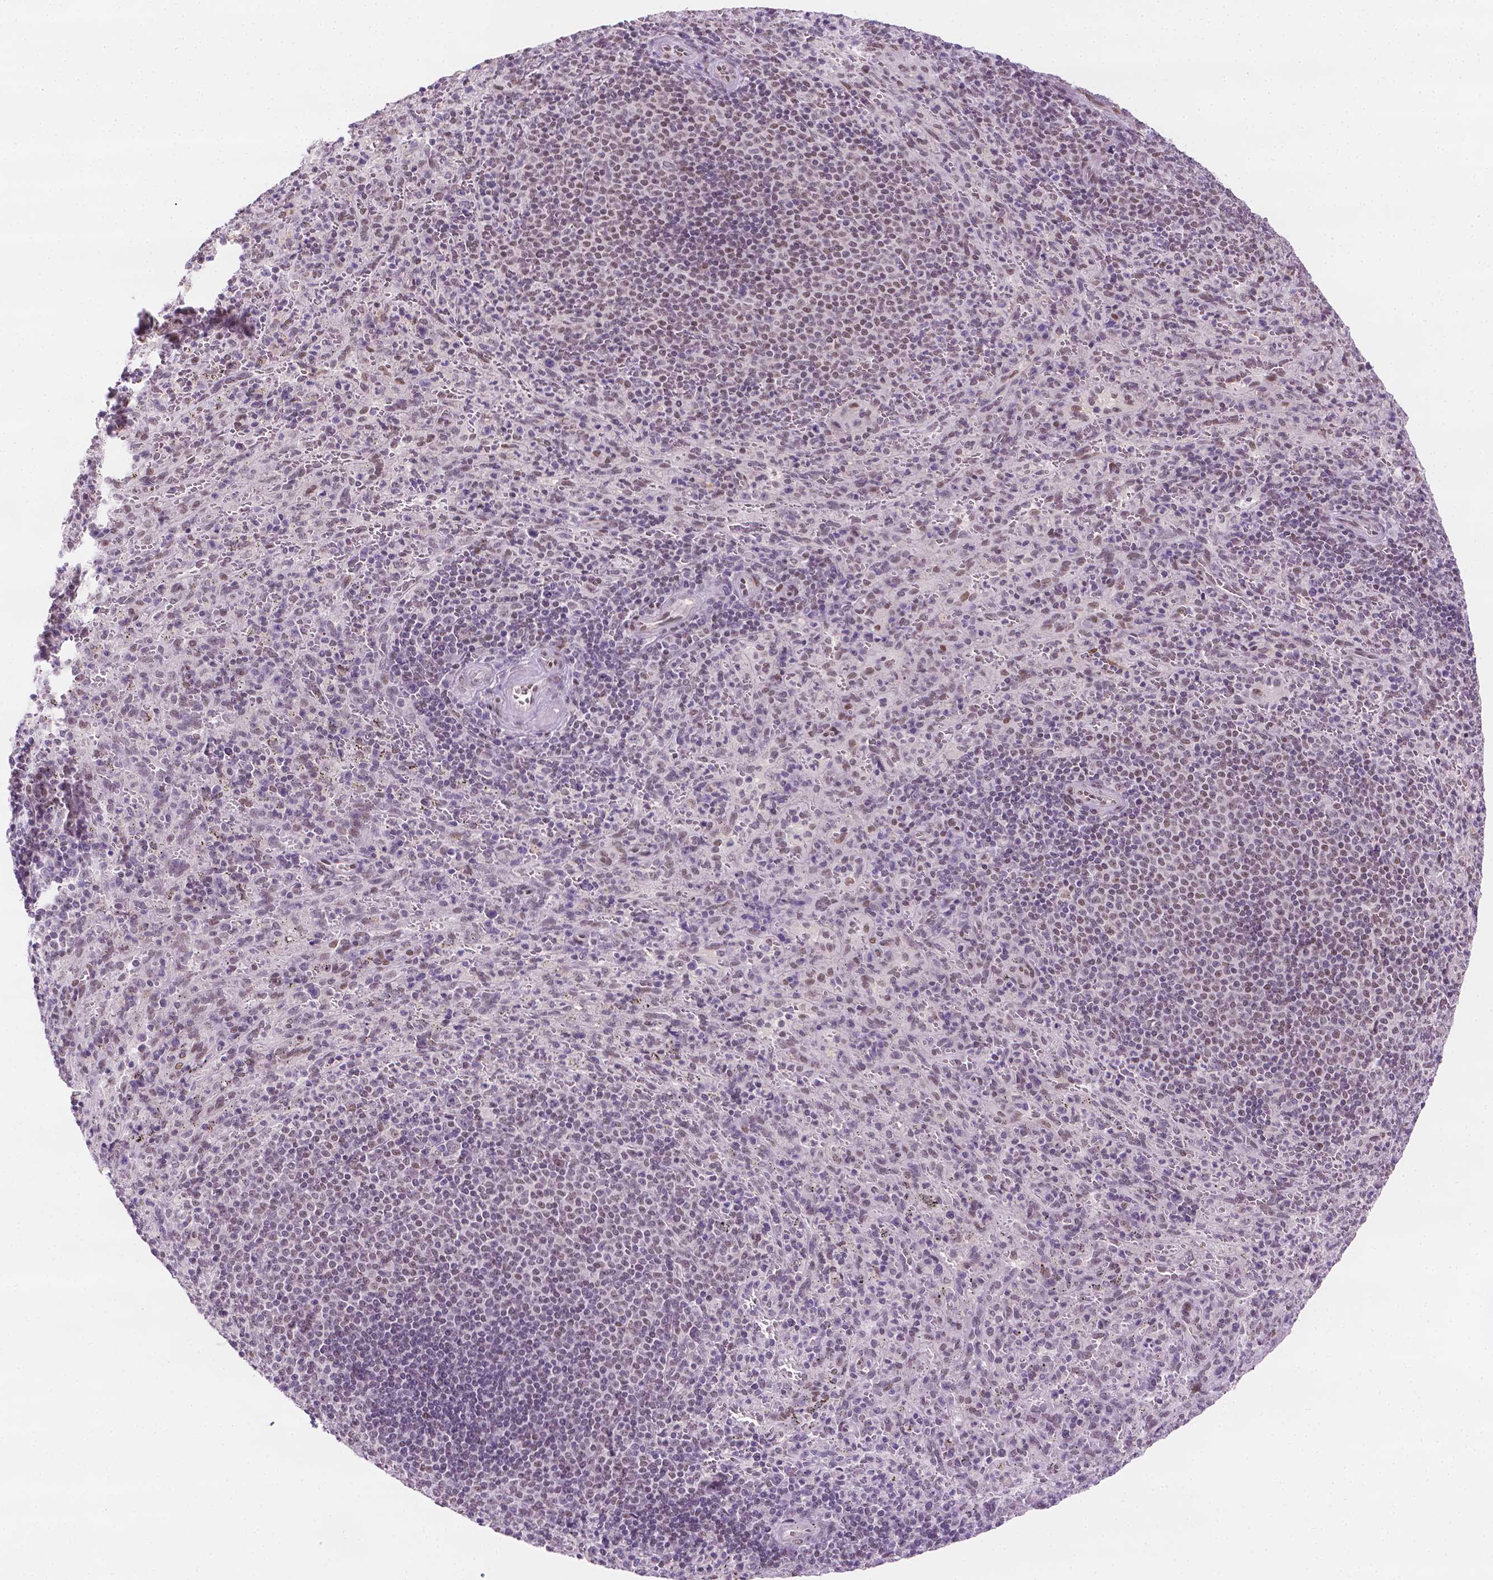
{"staining": {"intensity": "negative", "quantity": "none", "location": "none"}, "tissue": "spleen", "cell_type": "Cells in red pulp", "image_type": "normal", "snomed": [{"axis": "morphology", "description": "Normal tissue, NOS"}, {"axis": "topography", "description": "Spleen"}], "caption": "A high-resolution micrograph shows immunohistochemistry (IHC) staining of normal spleen, which shows no significant expression in cells in red pulp. (DAB immunohistochemistry (IHC) with hematoxylin counter stain).", "gene": "ERF", "patient": {"sex": "male", "age": 57}}